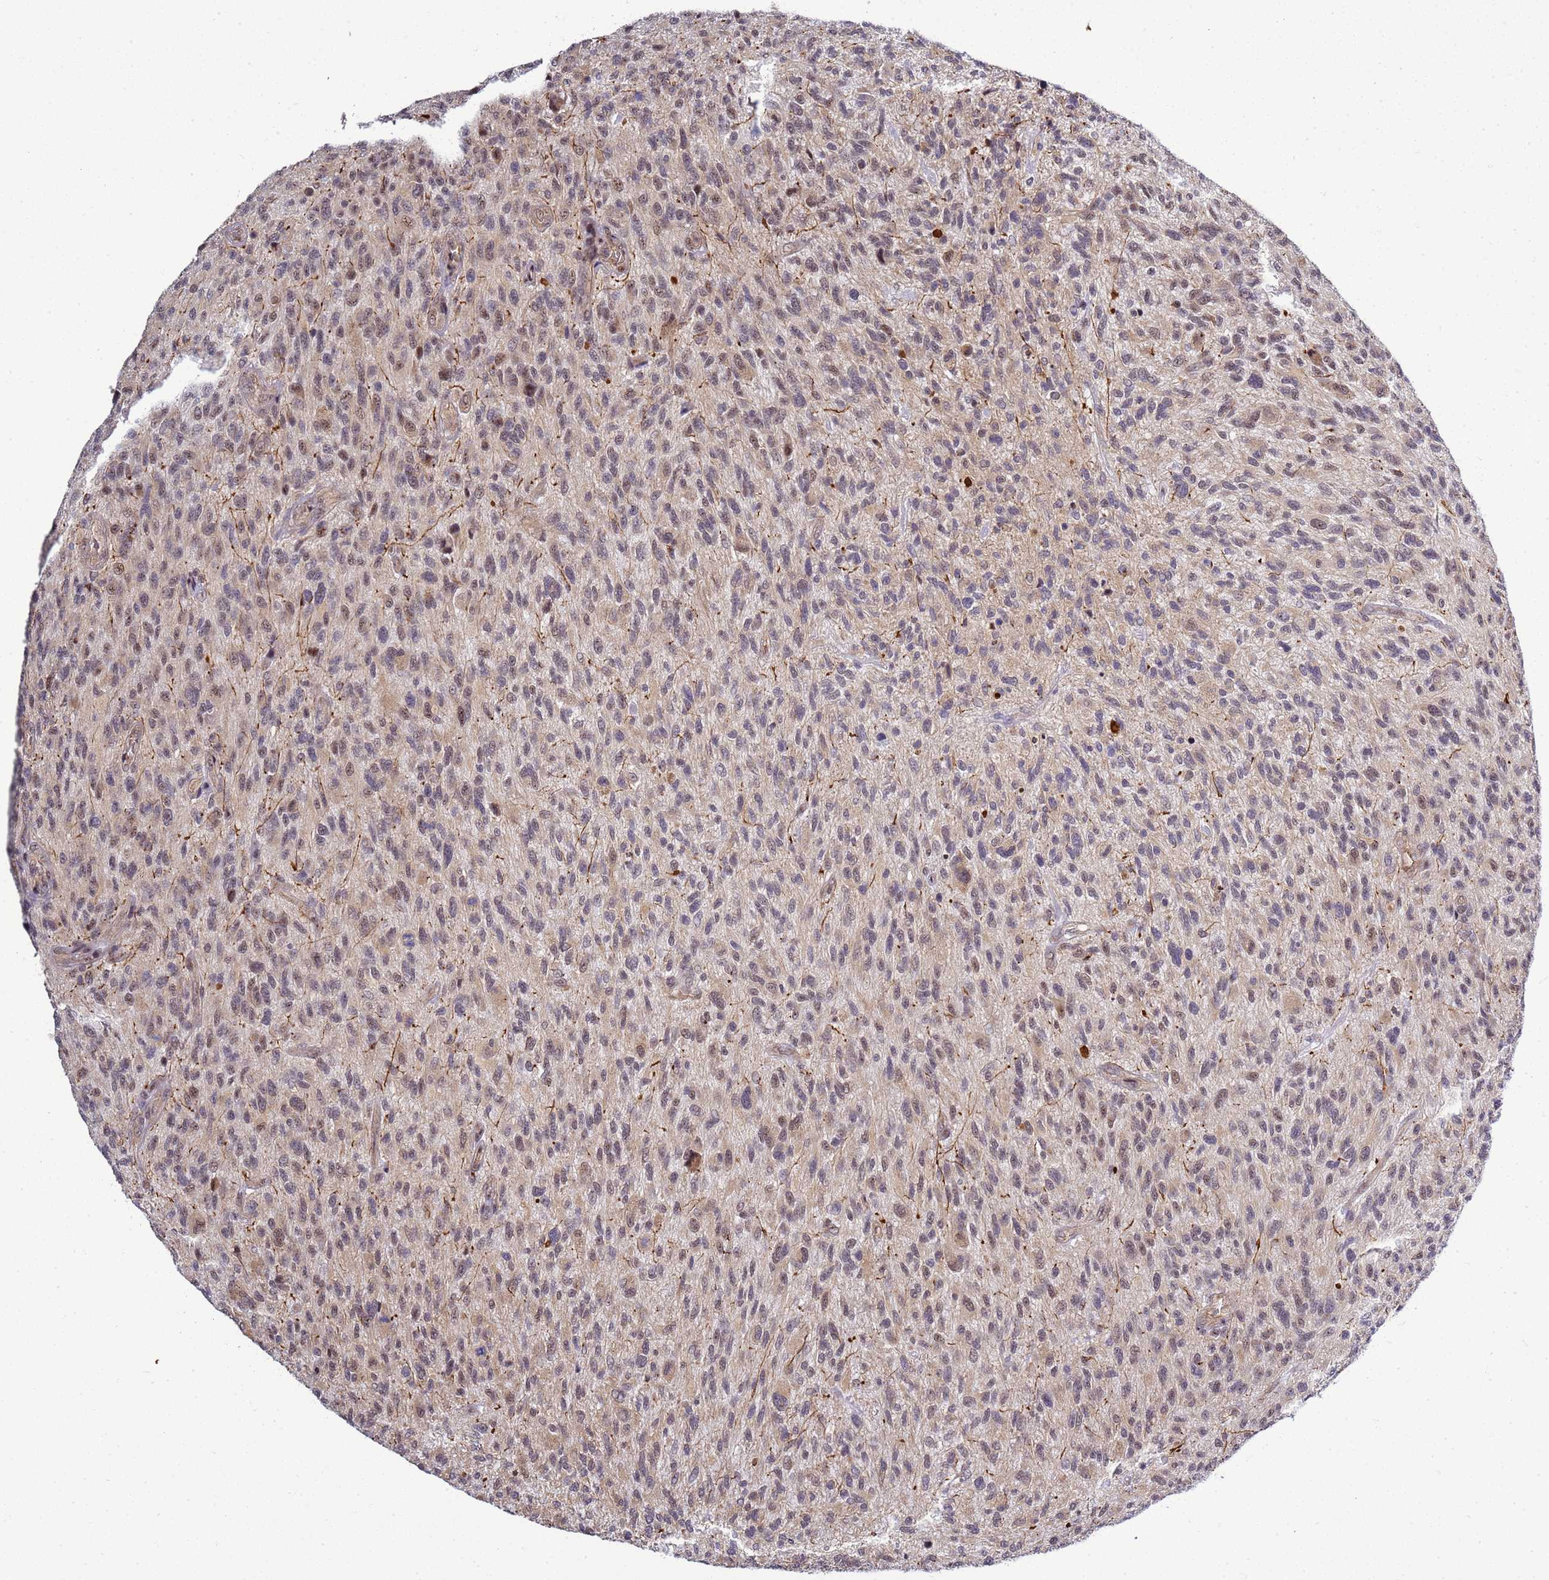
{"staining": {"intensity": "weak", "quantity": "25%-75%", "location": "nuclear"}, "tissue": "glioma", "cell_type": "Tumor cells", "image_type": "cancer", "snomed": [{"axis": "morphology", "description": "Glioma, malignant, High grade"}, {"axis": "topography", "description": "Brain"}], "caption": "This photomicrograph reveals immunohistochemistry staining of human glioma, with low weak nuclear staining in about 25%-75% of tumor cells.", "gene": "GEN1", "patient": {"sex": "male", "age": 47}}